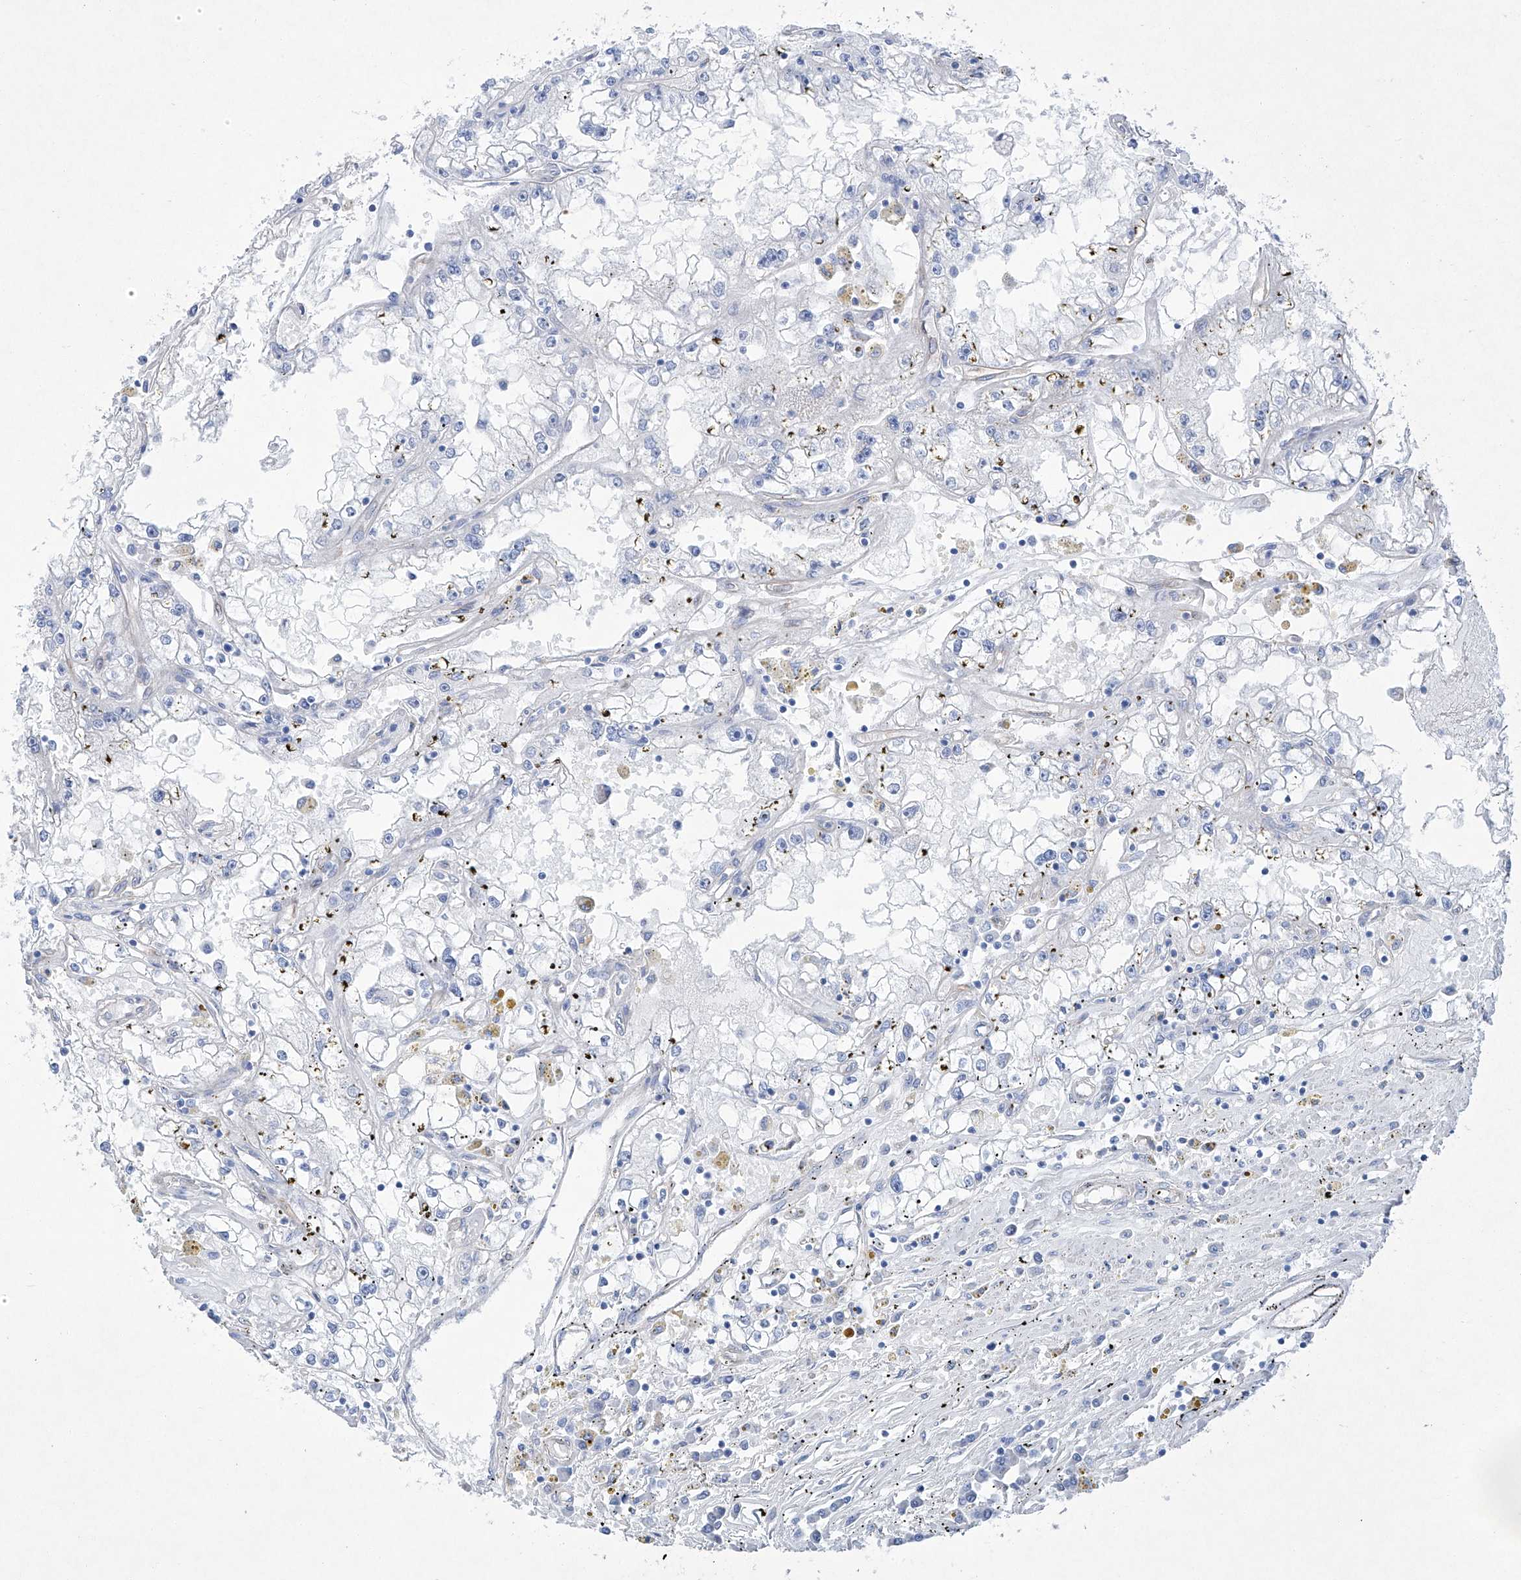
{"staining": {"intensity": "negative", "quantity": "none", "location": "none"}, "tissue": "renal cancer", "cell_type": "Tumor cells", "image_type": "cancer", "snomed": [{"axis": "morphology", "description": "Adenocarcinoma, NOS"}, {"axis": "topography", "description": "Kidney"}], "caption": "An IHC histopathology image of renal adenocarcinoma is shown. There is no staining in tumor cells of renal adenocarcinoma.", "gene": "MAGI1", "patient": {"sex": "male", "age": 56}}